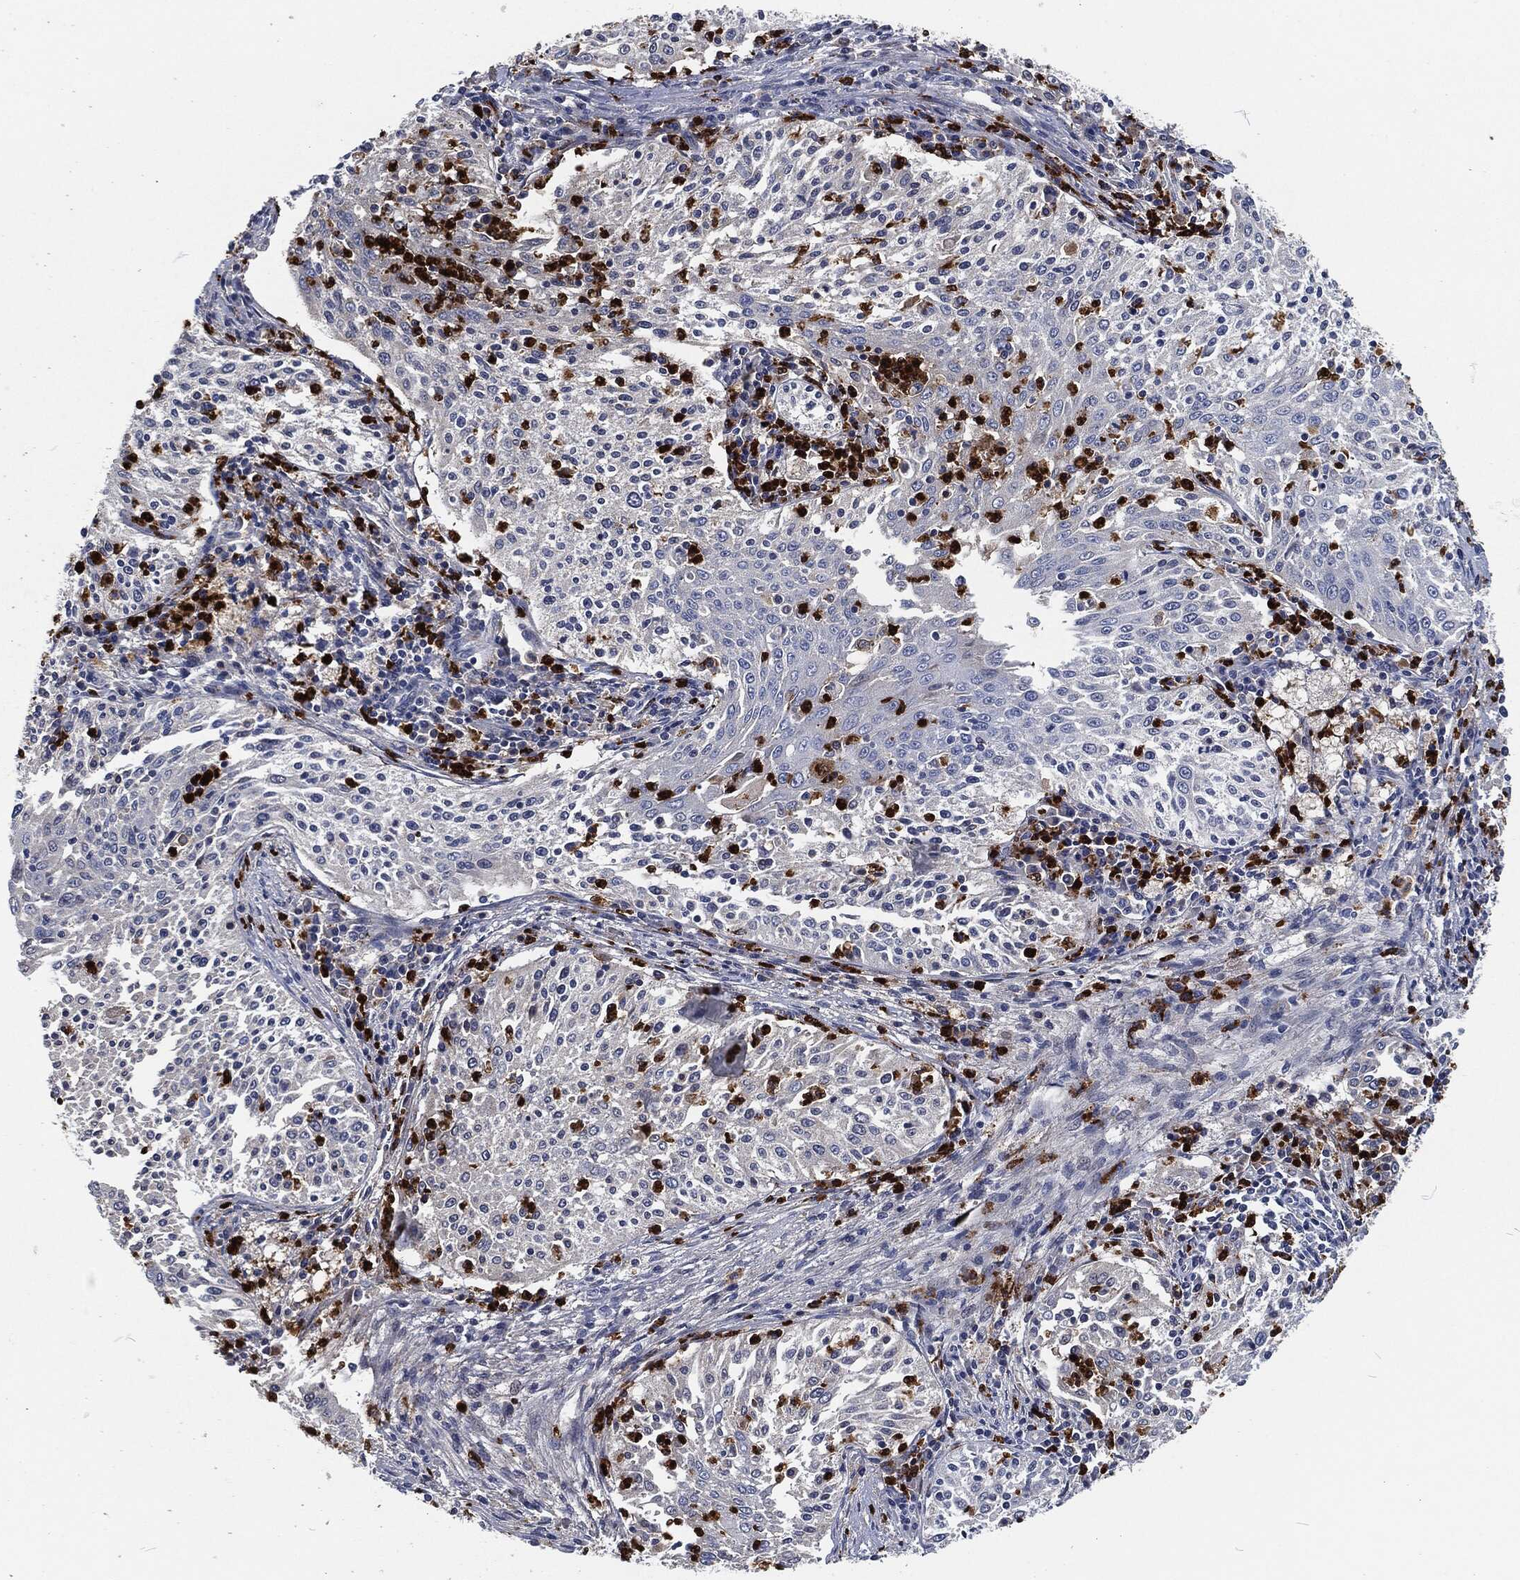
{"staining": {"intensity": "negative", "quantity": "none", "location": "none"}, "tissue": "cervical cancer", "cell_type": "Tumor cells", "image_type": "cancer", "snomed": [{"axis": "morphology", "description": "Squamous cell carcinoma, NOS"}, {"axis": "topography", "description": "Cervix"}], "caption": "Tumor cells show no significant protein positivity in cervical squamous cell carcinoma. Brightfield microscopy of immunohistochemistry stained with DAB (brown) and hematoxylin (blue), captured at high magnification.", "gene": "MPO", "patient": {"sex": "female", "age": 41}}